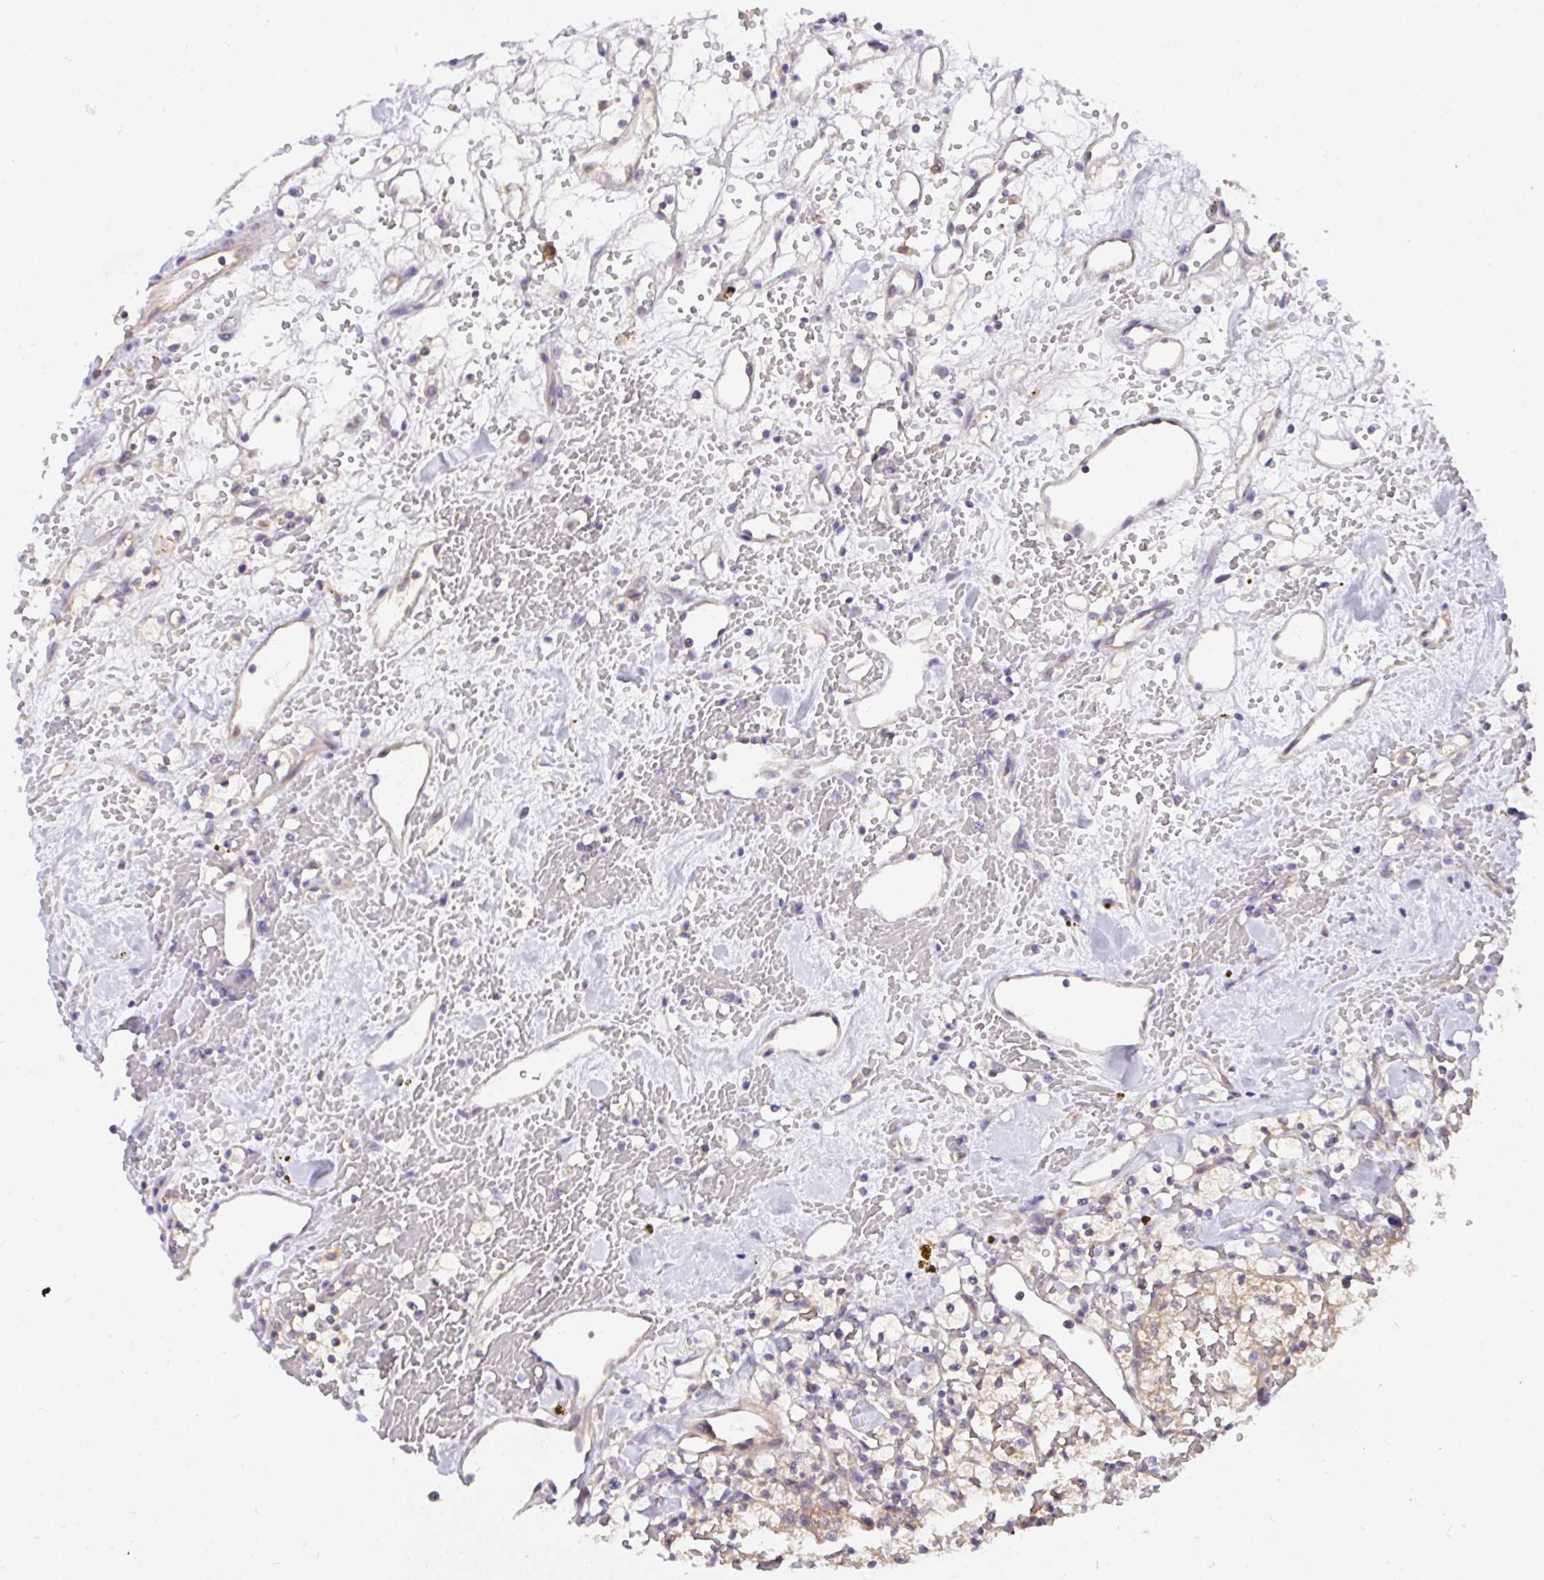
{"staining": {"intensity": "weak", "quantity": "25%-75%", "location": "cytoplasmic/membranous"}, "tissue": "renal cancer", "cell_type": "Tumor cells", "image_type": "cancer", "snomed": [{"axis": "morphology", "description": "Adenocarcinoma, NOS"}, {"axis": "topography", "description": "Kidney"}], "caption": "An image of human renal adenocarcinoma stained for a protein shows weak cytoplasmic/membranous brown staining in tumor cells.", "gene": "C19orf54", "patient": {"sex": "female", "age": 60}}